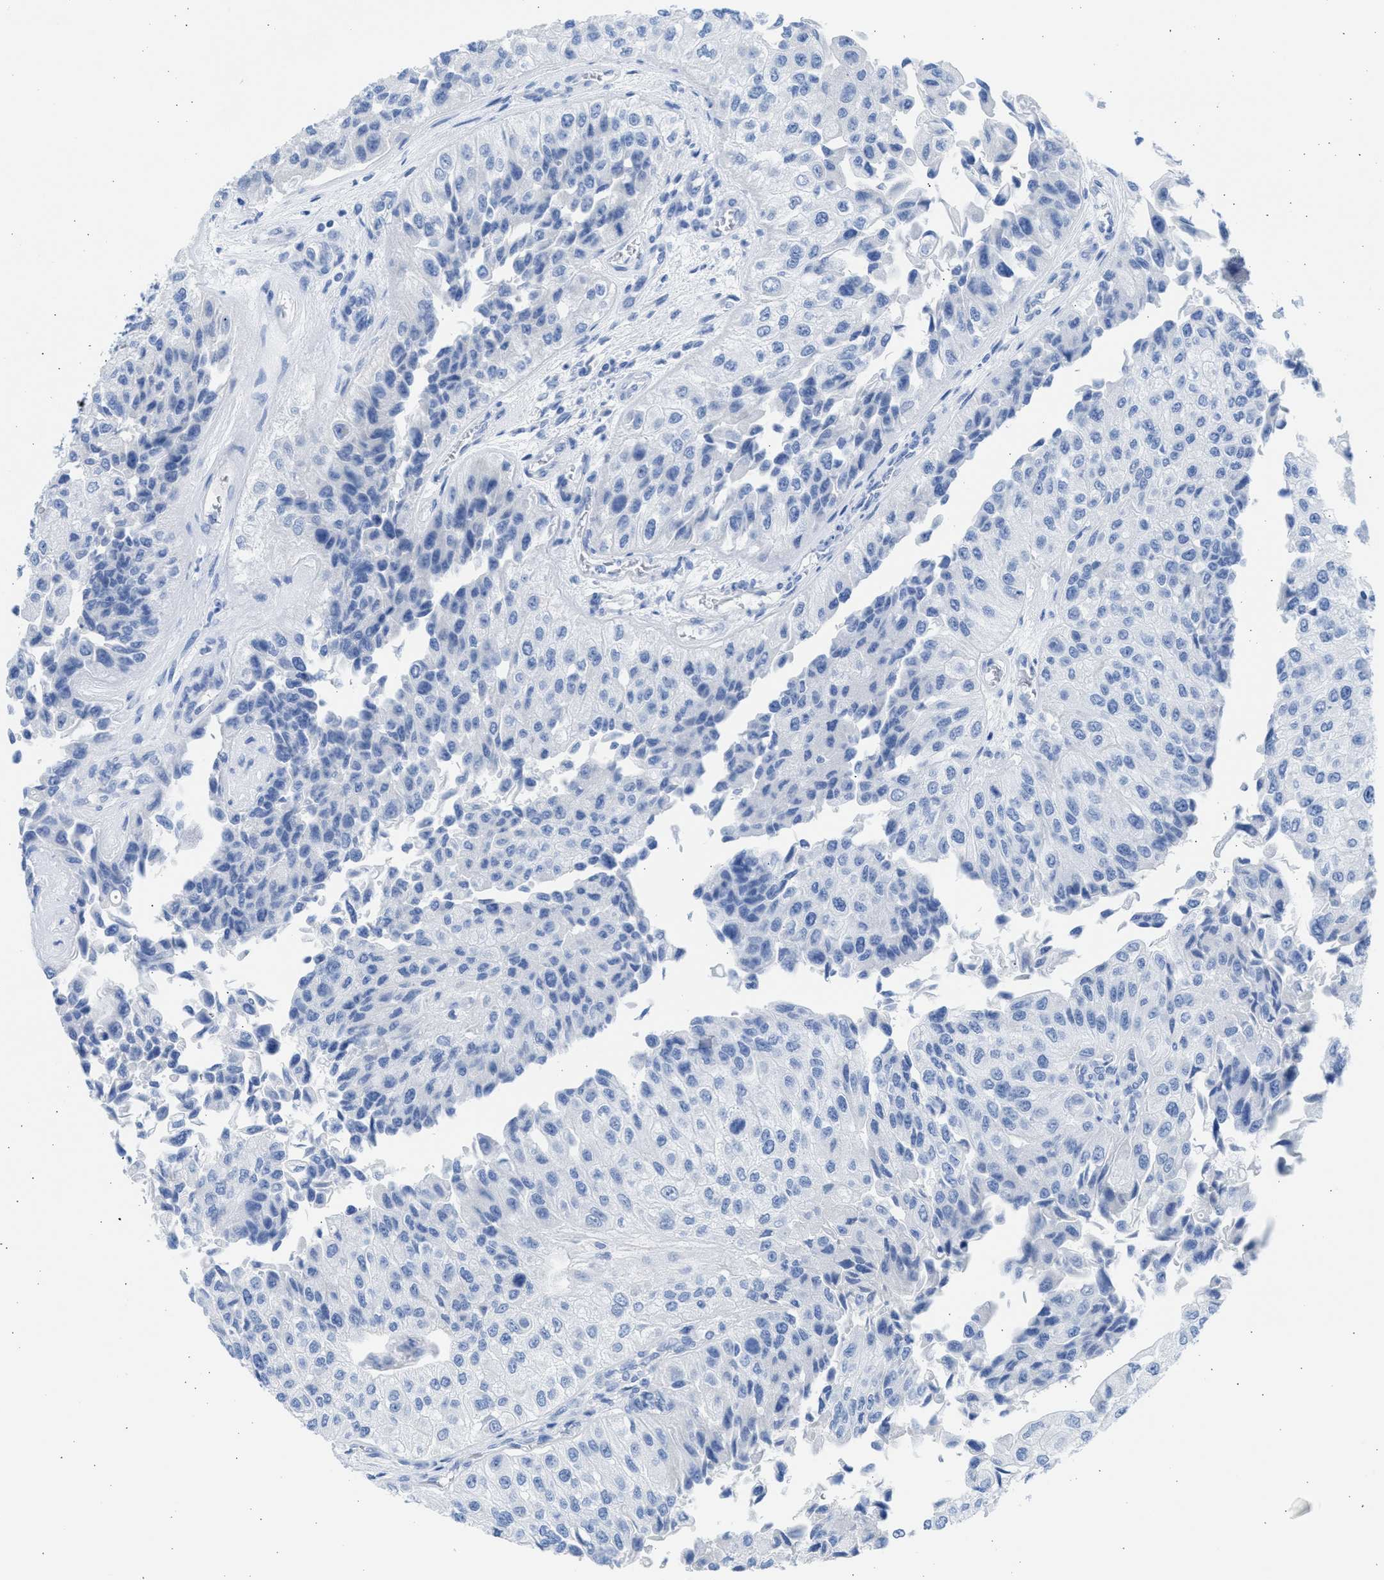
{"staining": {"intensity": "negative", "quantity": "none", "location": "none"}, "tissue": "urothelial cancer", "cell_type": "Tumor cells", "image_type": "cancer", "snomed": [{"axis": "morphology", "description": "Urothelial carcinoma, High grade"}, {"axis": "topography", "description": "Kidney"}, {"axis": "topography", "description": "Urinary bladder"}], "caption": "Tumor cells are negative for protein expression in human high-grade urothelial carcinoma.", "gene": "SPATA3", "patient": {"sex": "male", "age": 77}}